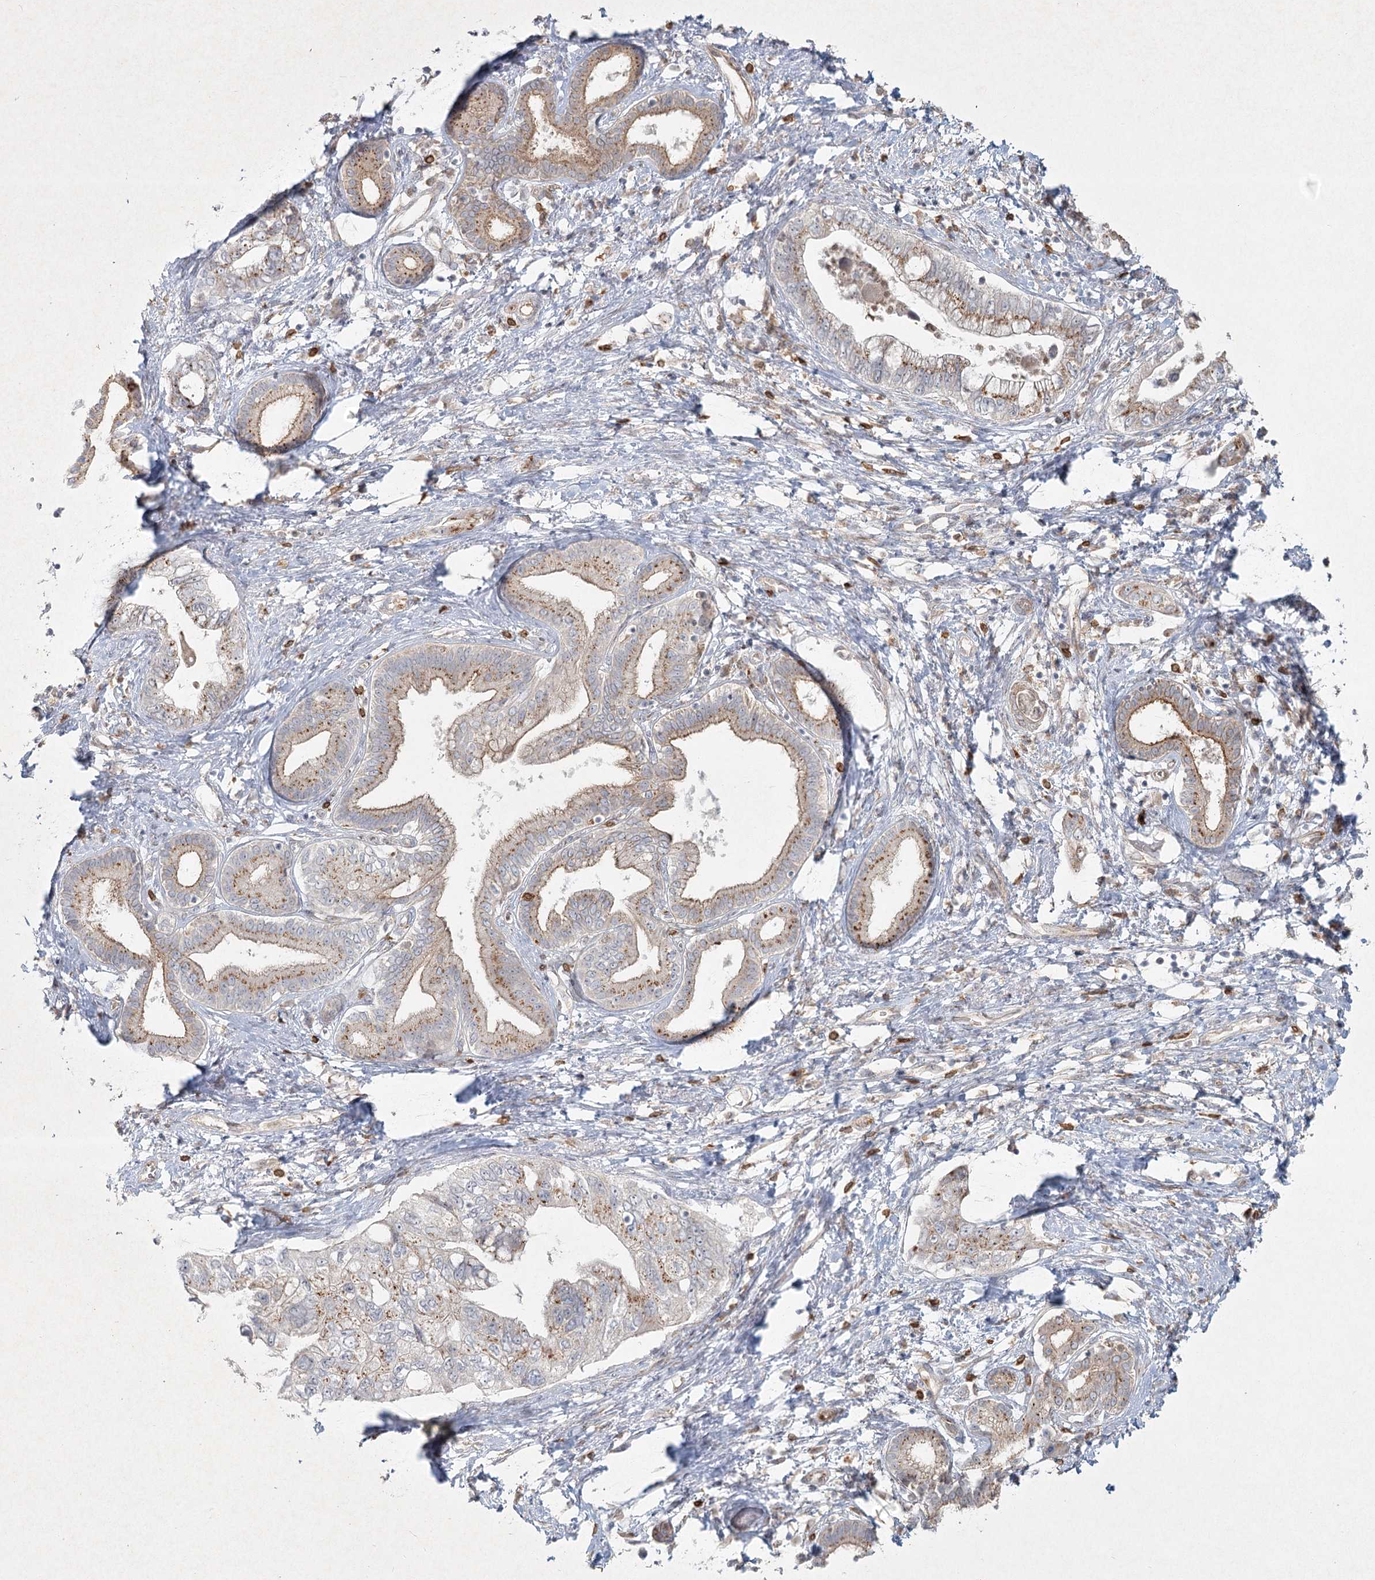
{"staining": {"intensity": "moderate", "quantity": "25%-75%", "location": "cytoplasmic/membranous"}, "tissue": "pancreatic cancer", "cell_type": "Tumor cells", "image_type": "cancer", "snomed": [{"axis": "morphology", "description": "Adenocarcinoma, NOS"}, {"axis": "topography", "description": "Pancreas"}], "caption": "Pancreatic cancer (adenocarcinoma) stained for a protein (brown) shows moderate cytoplasmic/membranous positive expression in about 25%-75% of tumor cells.", "gene": "LRP2BP", "patient": {"sex": "female", "age": 73}}